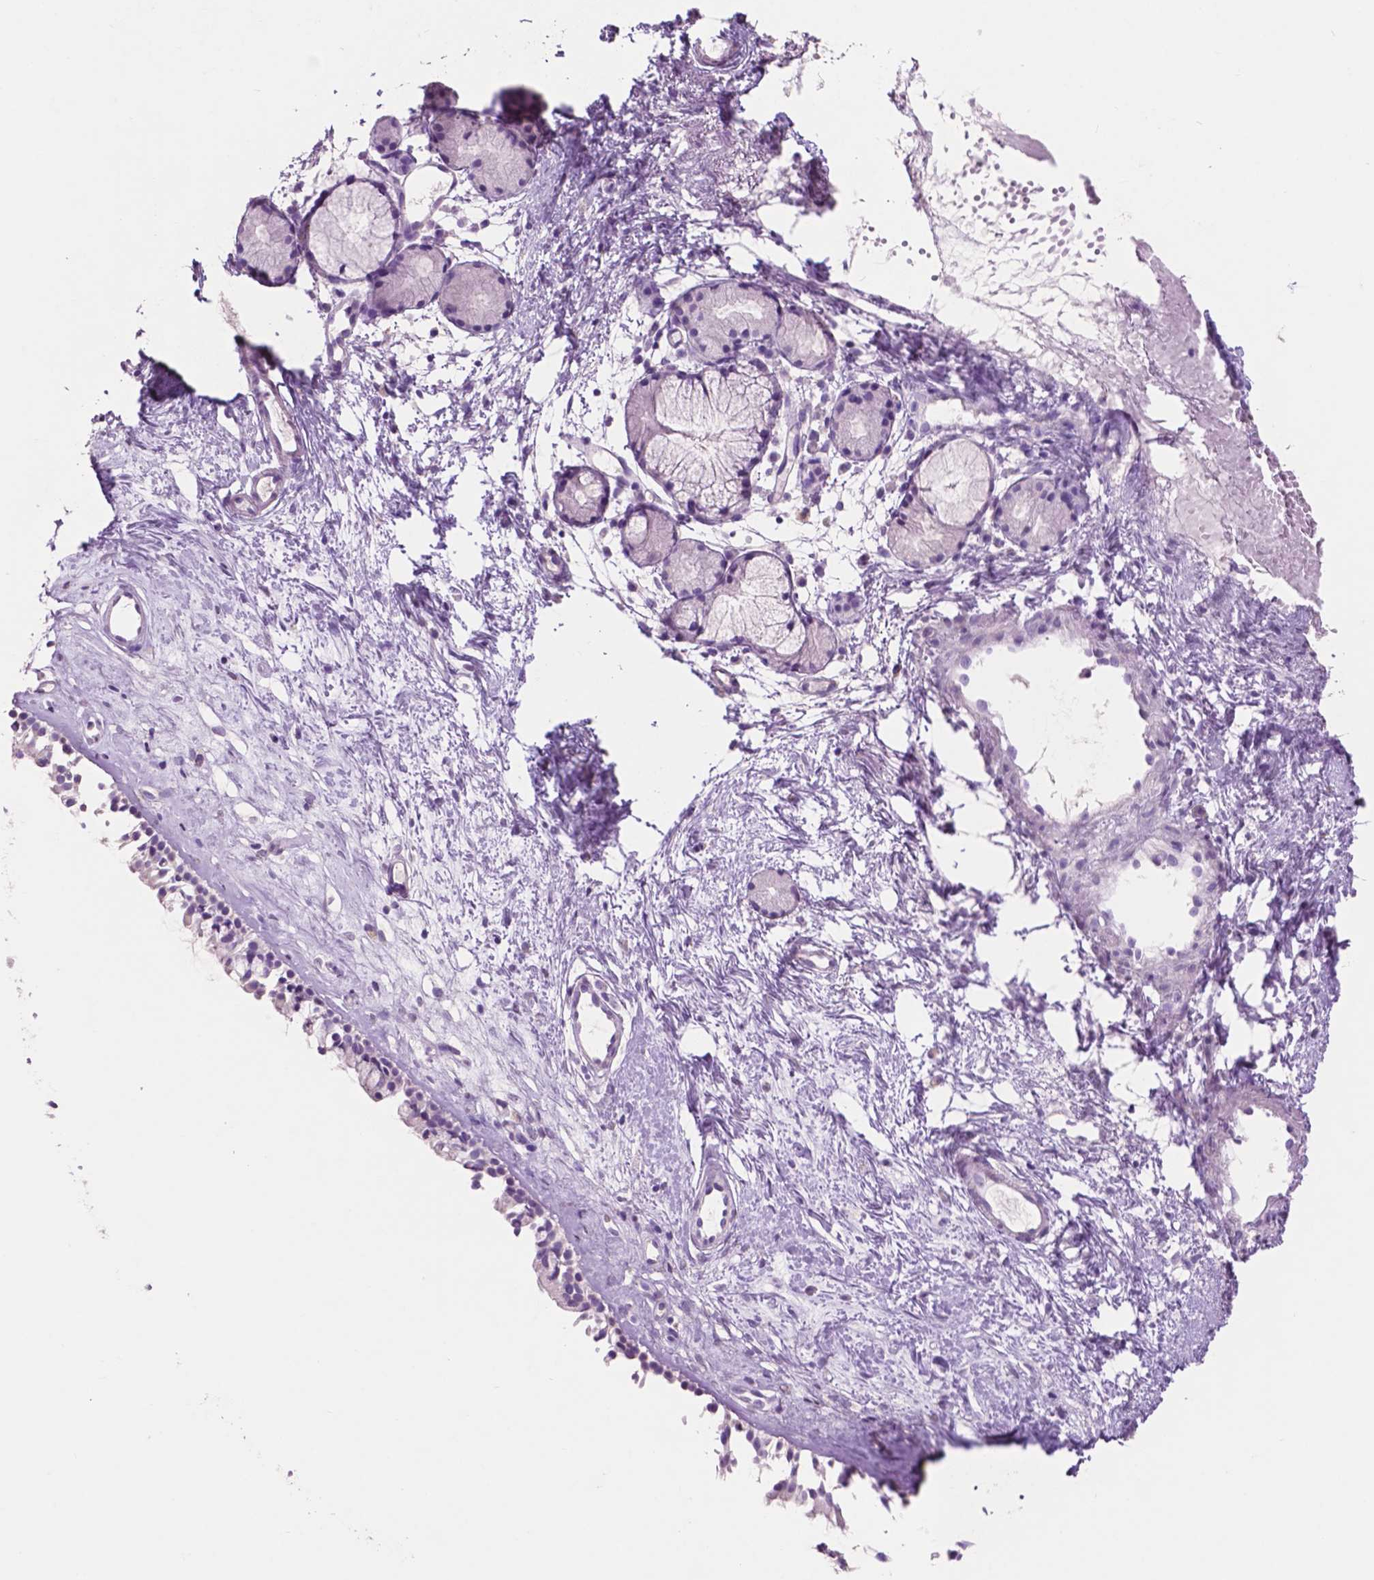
{"staining": {"intensity": "negative", "quantity": "none", "location": "none"}, "tissue": "nasopharynx", "cell_type": "Respiratory epithelial cells", "image_type": "normal", "snomed": [{"axis": "morphology", "description": "Normal tissue, NOS"}, {"axis": "topography", "description": "Nasopharynx"}], "caption": "This is an IHC micrograph of benign nasopharynx. There is no staining in respiratory epithelial cells.", "gene": "IDO1", "patient": {"sex": "female", "age": 52}}